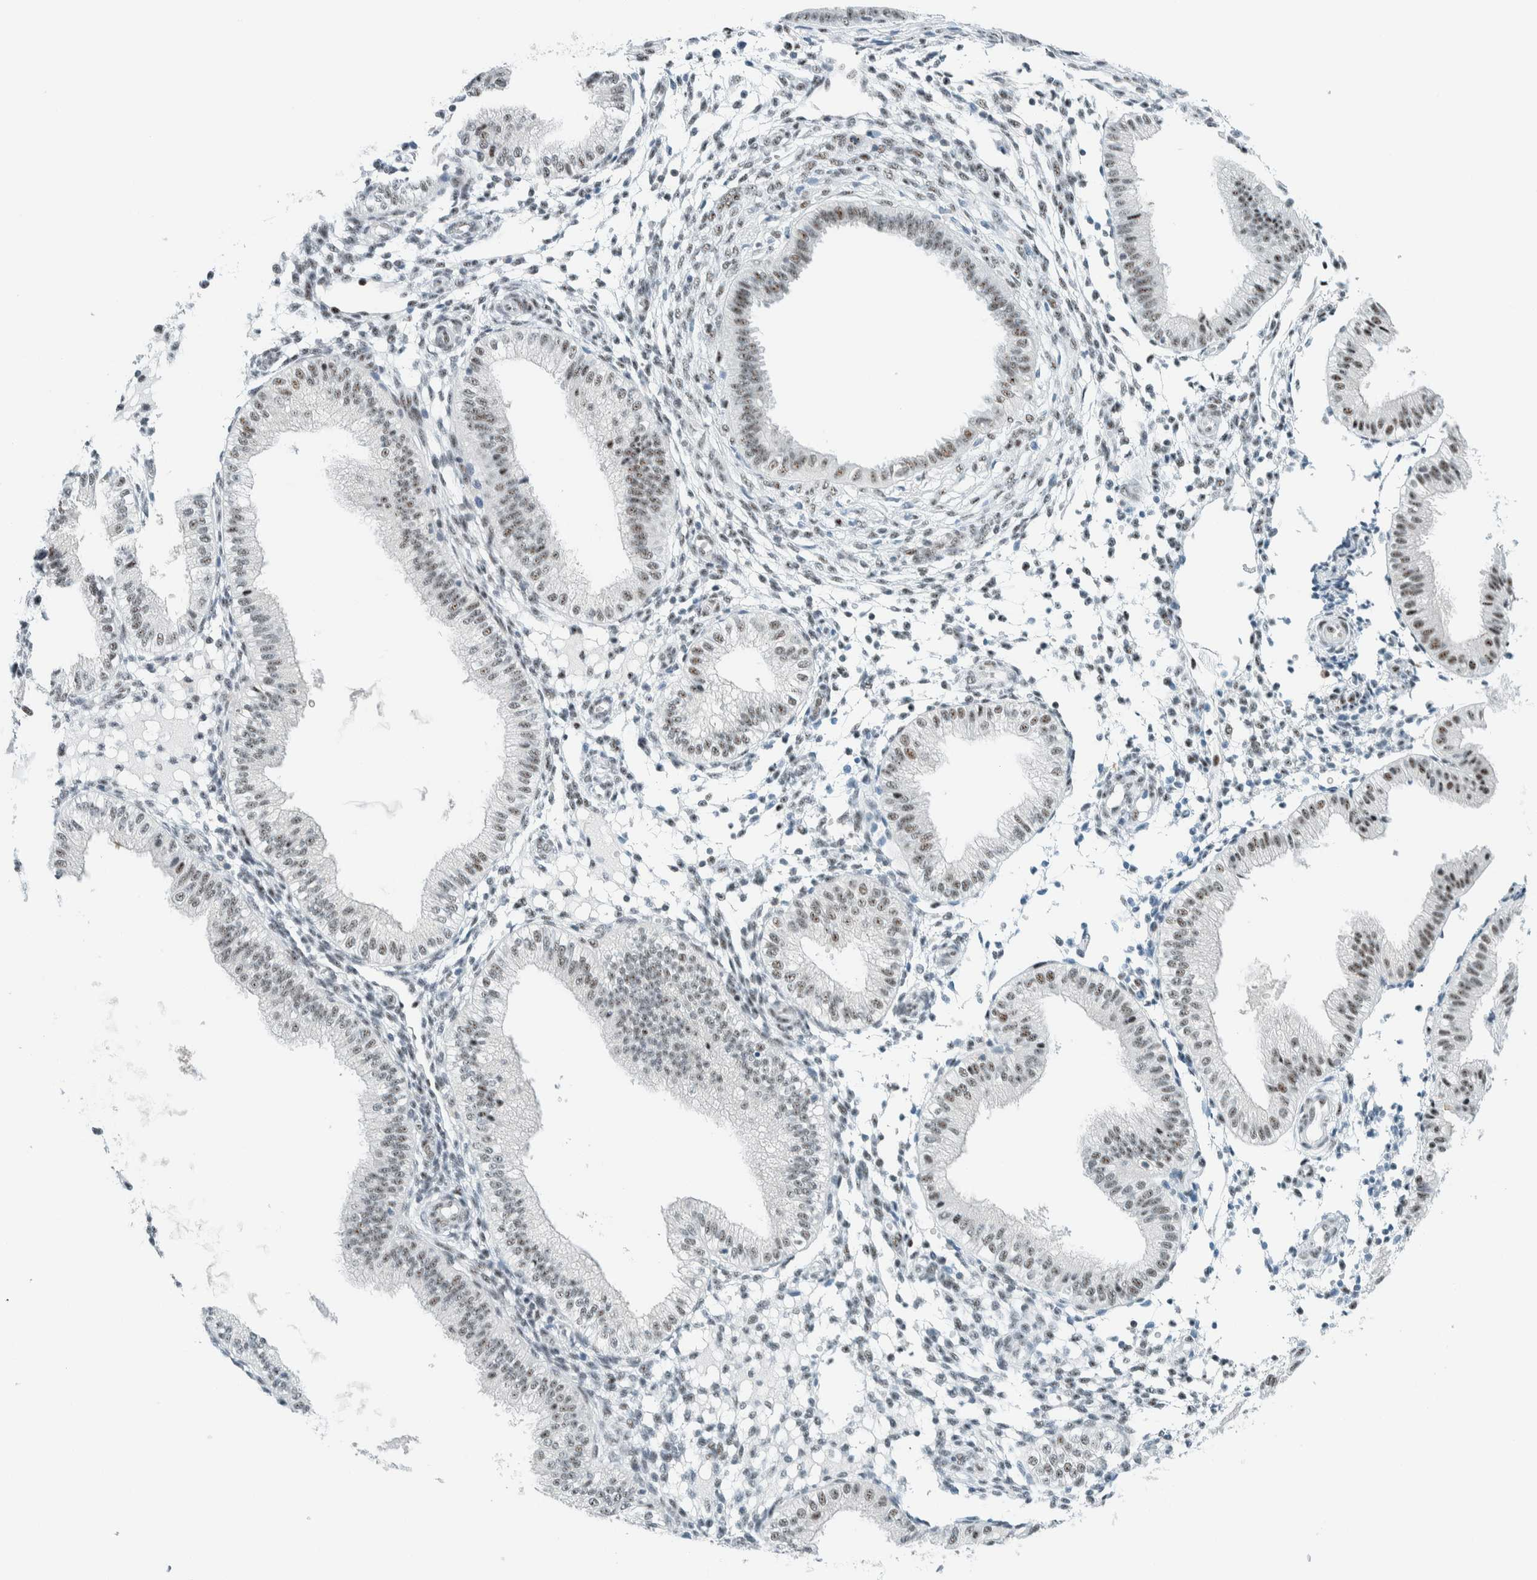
{"staining": {"intensity": "weak", "quantity": "<25%", "location": "nuclear"}, "tissue": "endometrium", "cell_type": "Cells in endometrial stroma", "image_type": "normal", "snomed": [{"axis": "morphology", "description": "Normal tissue, NOS"}, {"axis": "topography", "description": "Endometrium"}], "caption": "Photomicrograph shows no protein positivity in cells in endometrial stroma of unremarkable endometrium. (DAB (3,3'-diaminobenzidine) immunohistochemistry with hematoxylin counter stain).", "gene": "CYSRT1", "patient": {"sex": "female", "age": 39}}